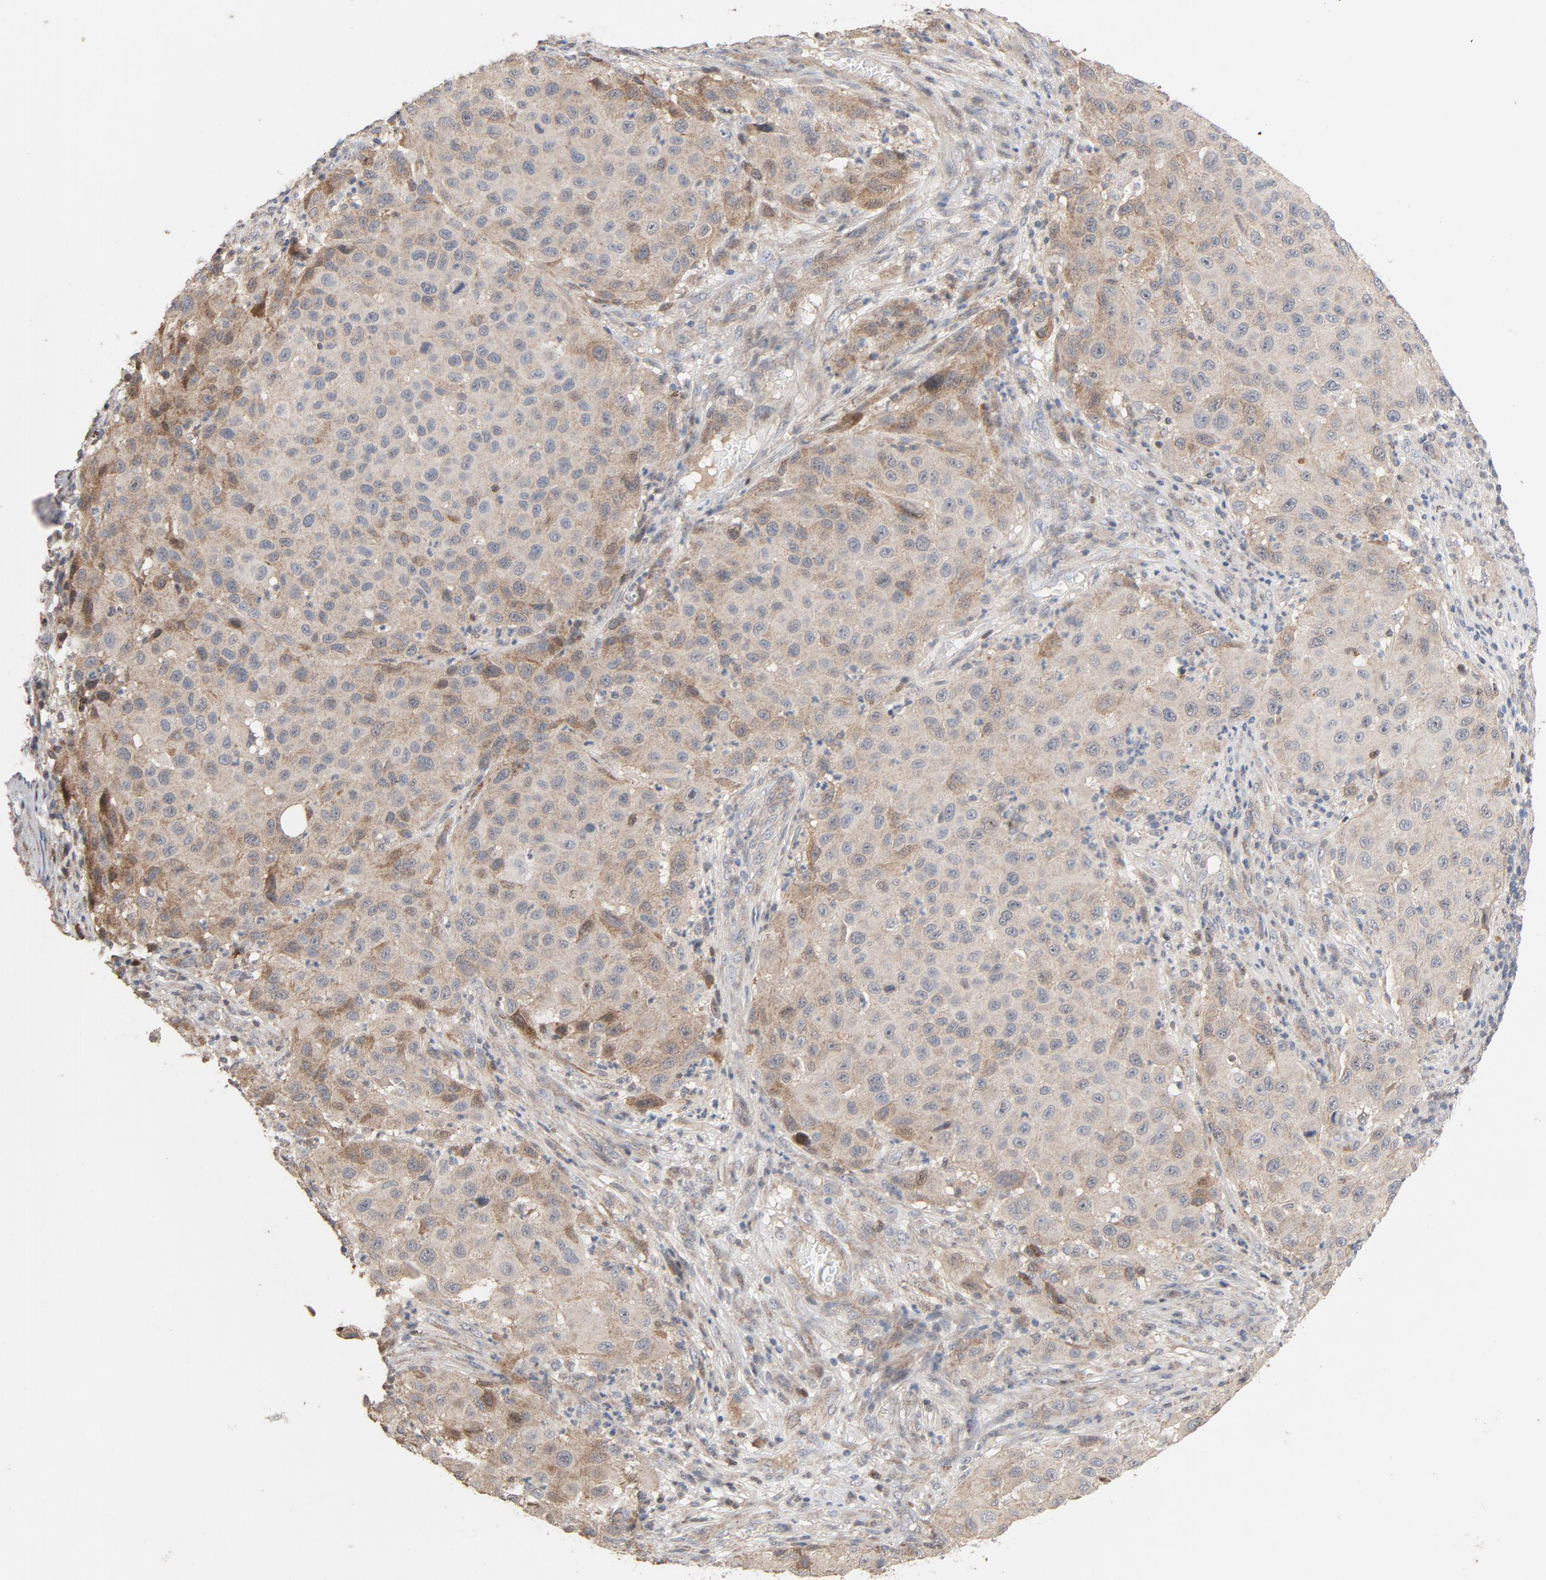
{"staining": {"intensity": "weak", "quantity": ">75%", "location": "cytoplasmic/membranous"}, "tissue": "melanoma", "cell_type": "Tumor cells", "image_type": "cancer", "snomed": [{"axis": "morphology", "description": "Malignant melanoma, Metastatic site"}, {"axis": "topography", "description": "Lymph node"}], "caption": "An immunohistochemistry image of tumor tissue is shown. Protein staining in brown shows weak cytoplasmic/membranous positivity in malignant melanoma (metastatic site) within tumor cells.", "gene": "CDK6", "patient": {"sex": "male", "age": 61}}